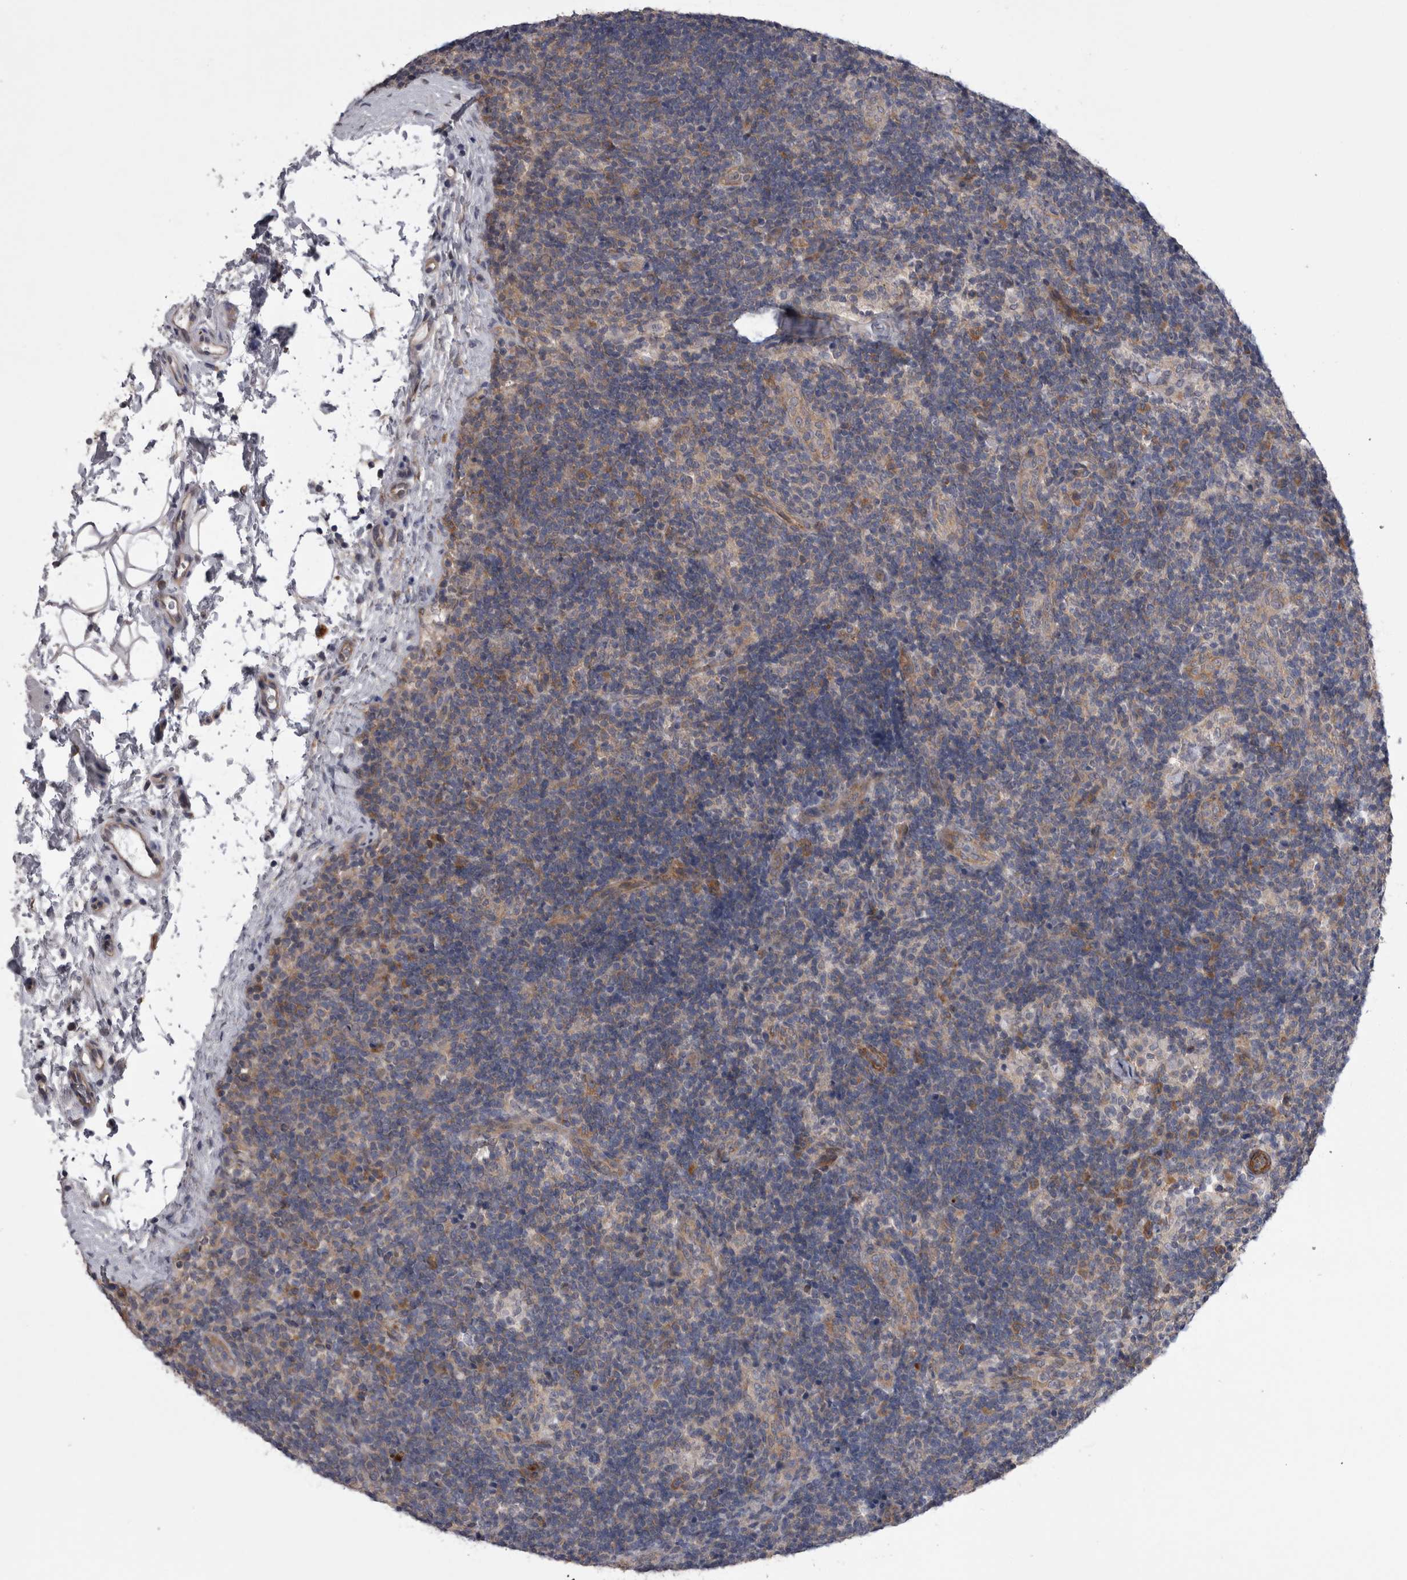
{"staining": {"intensity": "weak", "quantity": "25%-75%", "location": "cytoplasmic/membranous"}, "tissue": "lymph node", "cell_type": "Germinal center cells", "image_type": "normal", "snomed": [{"axis": "morphology", "description": "Normal tissue, NOS"}, {"axis": "topography", "description": "Lymph node"}], "caption": "Immunohistochemical staining of normal lymph node reveals weak cytoplasmic/membranous protein positivity in about 25%-75% of germinal center cells. Nuclei are stained in blue.", "gene": "DDX6", "patient": {"sex": "female", "age": 22}}